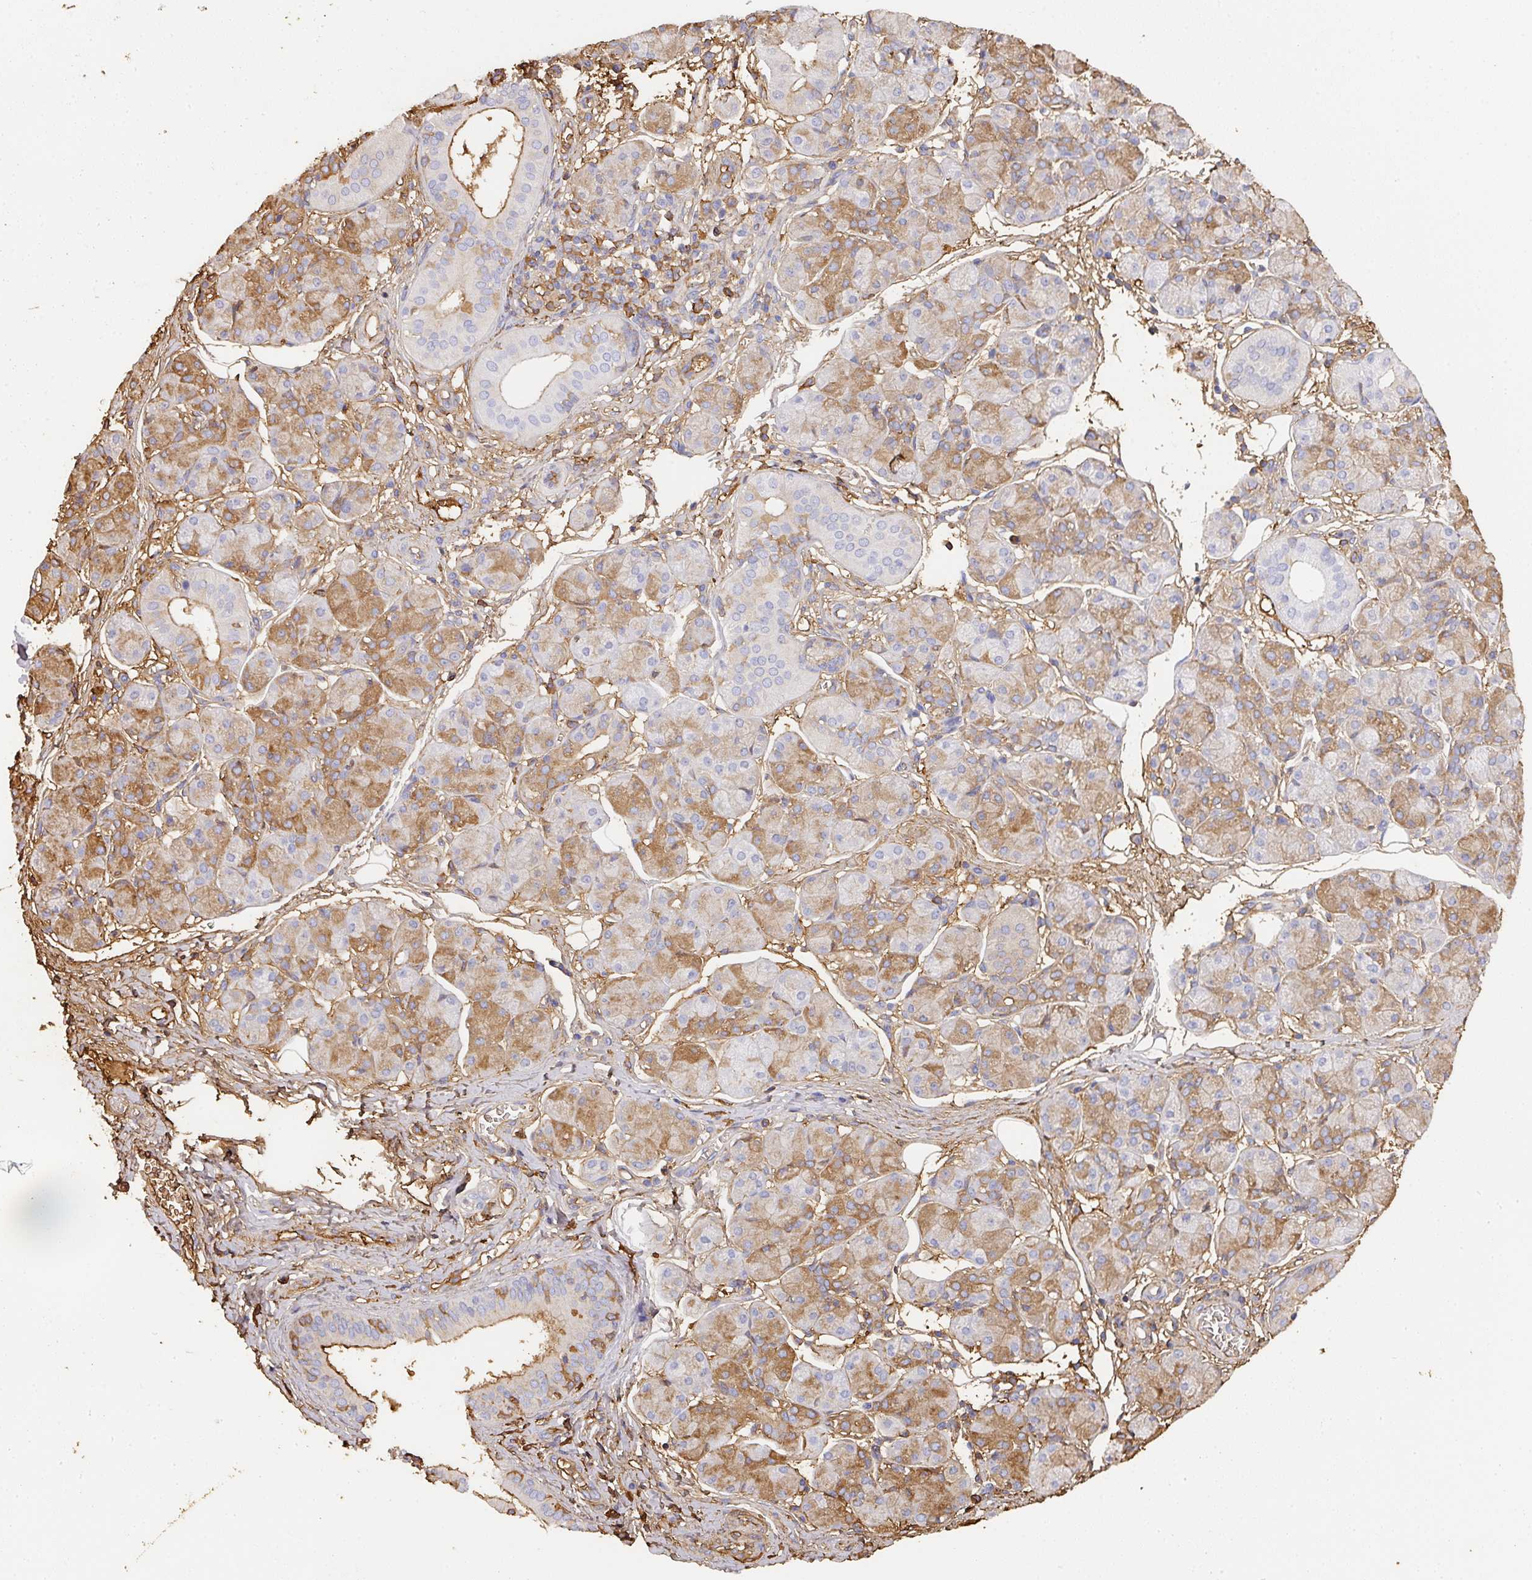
{"staining": {"intensity": "moderate", "quantity": "25%-75%", "location": "cytoplasmic/membranous"}, "tissue": "salivary gland", "cell_type": "Glandular cells", "image_type": "normal", "snomed": [{"axis": "morphology", "description": "Normal tissue, NOS"}, {"axis": "morphology", "description": "Inflammation, NOS"}, {"axis": "topography", "description": "Lymph node"}, {"axis": "topography", "description": "Salivary gland"}], "caption": "Salivary gland stained with DAB immunohistochemistry (IHC) displays medium levels of moderate cytoplasmic/membranous positivity in approximately 25%-75% of glandular cells.", "gene": "ALB", "patient": {"sex": "male", "age": 3}}